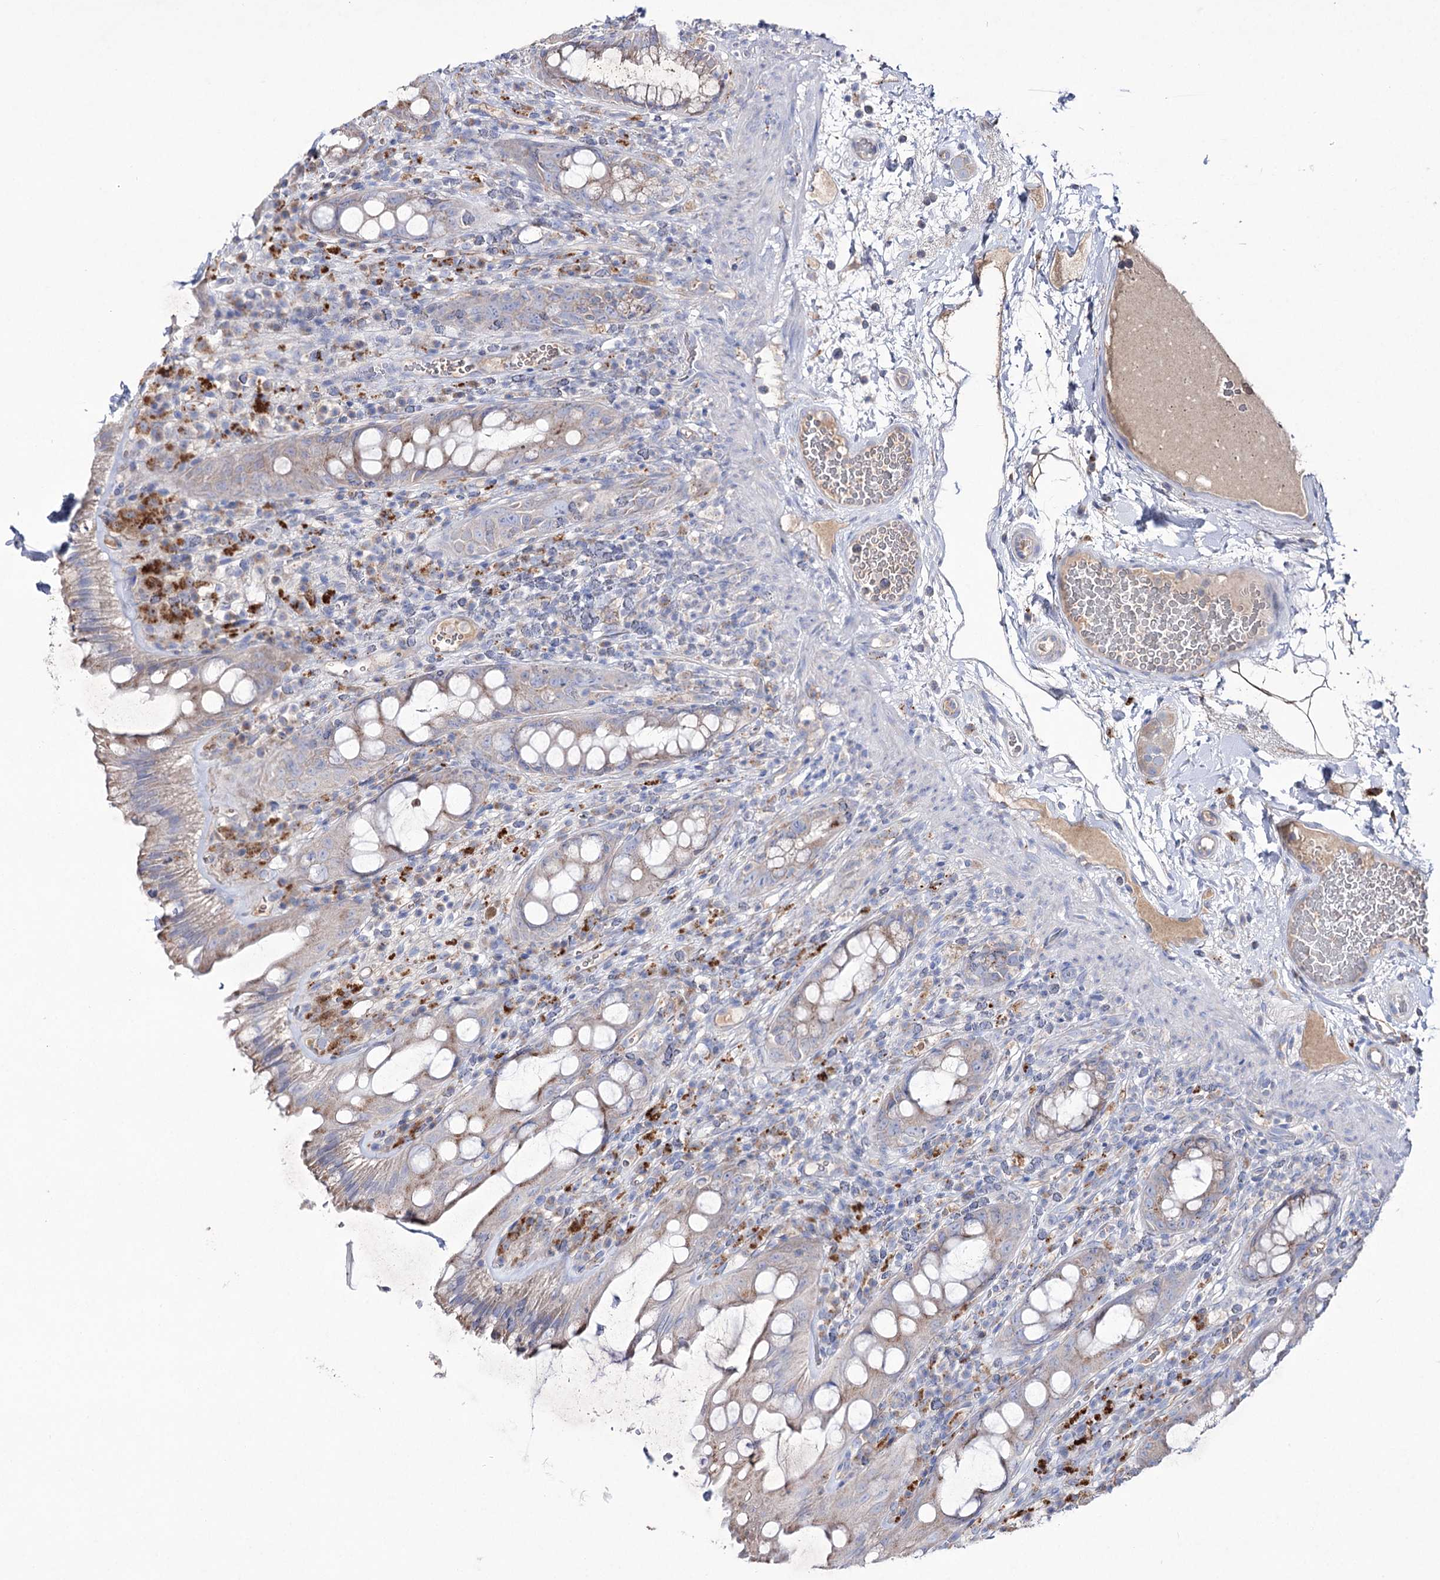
{"staining": {"intensity": "weak", "quantity": "<25%", "location": "cytoplasmic/membranous"}, "tissue": "rectum", "cell_type": "Glandular cells", "image_type": "normal", "snomed": [{"axis": "morphology", "description": "Normal tissue, NOS"}, {"axis": "topography", "description": "Rectum"}], "caption": "Immunohistochemistry image of normal rectum stained for a protein (brown), which demonstrates no staining in glandular cells.", "gene": "NAGLU", "patient": {"sex": "female", "age": 57}}